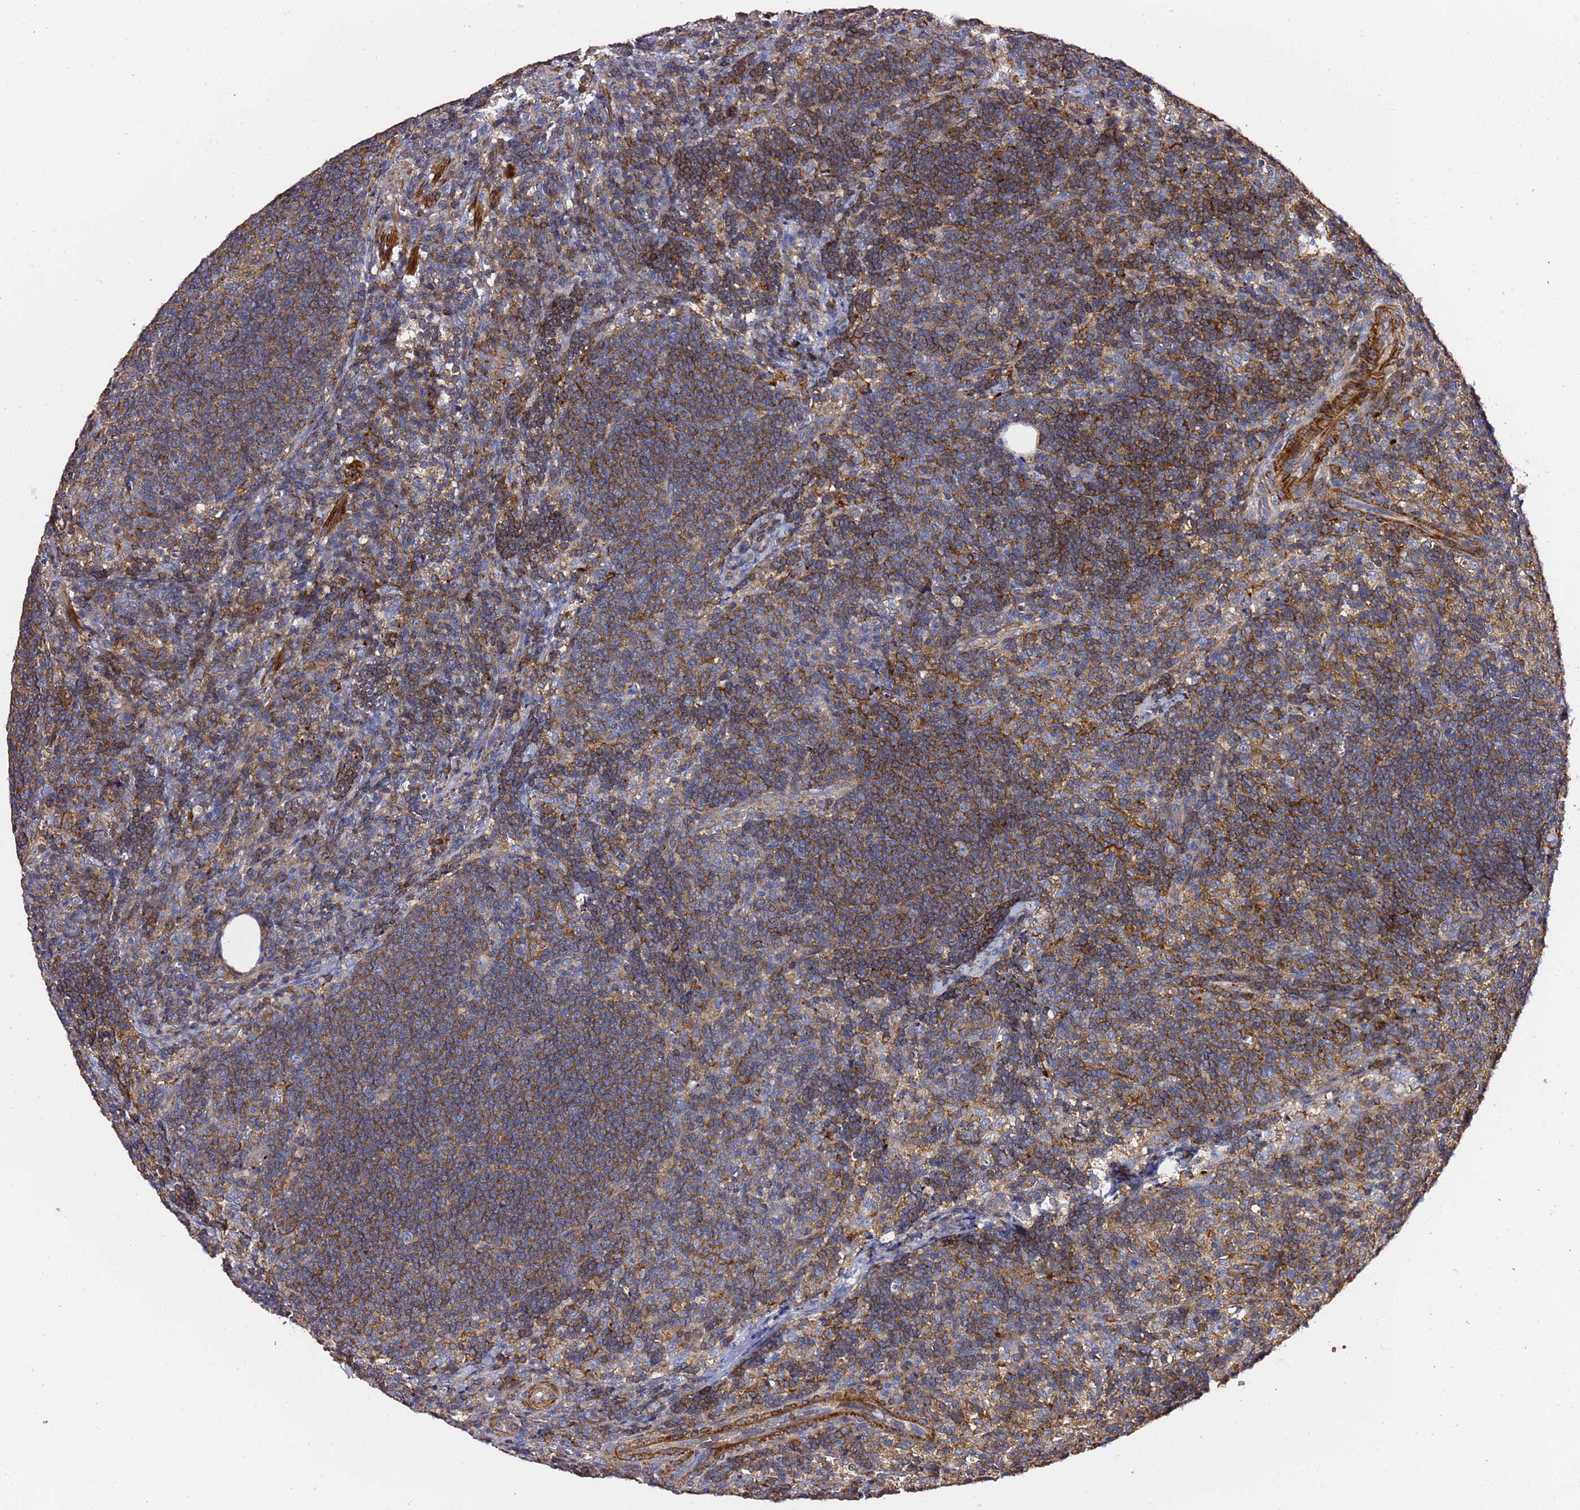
{"staining": {"intensity": "strong", "quantity": "<25%", "location": "cytoplasmic/membranous"}, "tissue": "lymph node", "cell_type": "Germinal center cells", "image_type": "normal", "snomed": [{"axis": "morphology", "description": "Normal tissue, NOS"}, {"axis": "topography", "description": "Lymph node"}], "caption": "This histopathology image exhibits IHC staining of normal human lymph node, with medium strong cytoplasmic/membranous staining in about <25% of germinal center cells.", "gene": "ZFP36L2", "patient": {"sex": "female", "age": 30}}